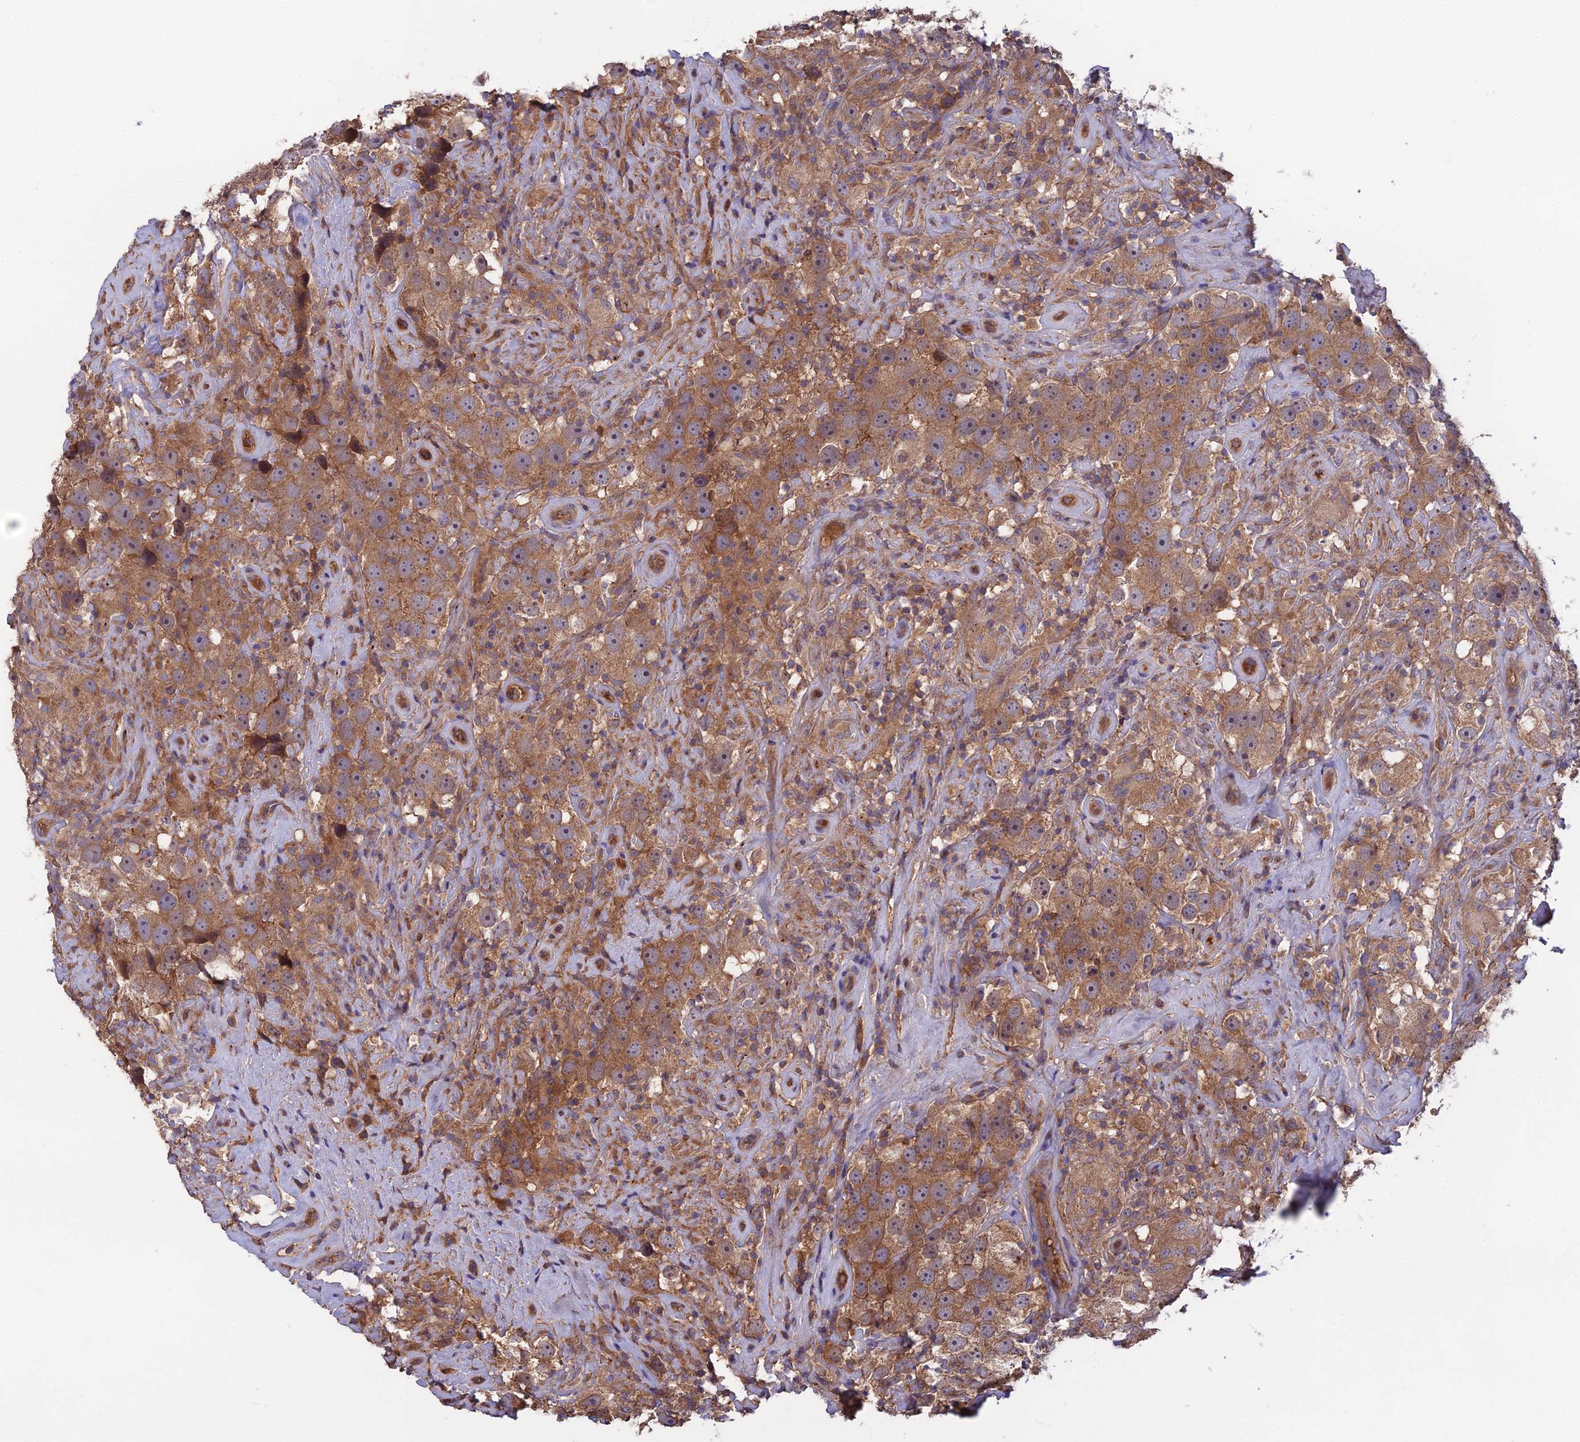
{"staining": {"intensity": "moderate", "quantity": ">75%", "location": "cytoplasmic/membranous"}, "tissue": "testis cancer", "cell_type": "Tumor cells", "image_type": "cancer", "snomed": [{"axis": "morphology", "description": "Seminoma, NOS"}, {"axis": "topography", "description": "Testis"}], "caption": "The micrograph reveals a brown stain indicating the presence of a protein in the cytoplasmic/membranous of tumor cells in testis seminoma.", "gene": "GALR2", "patient": {"sex": "male", "age": 49}}